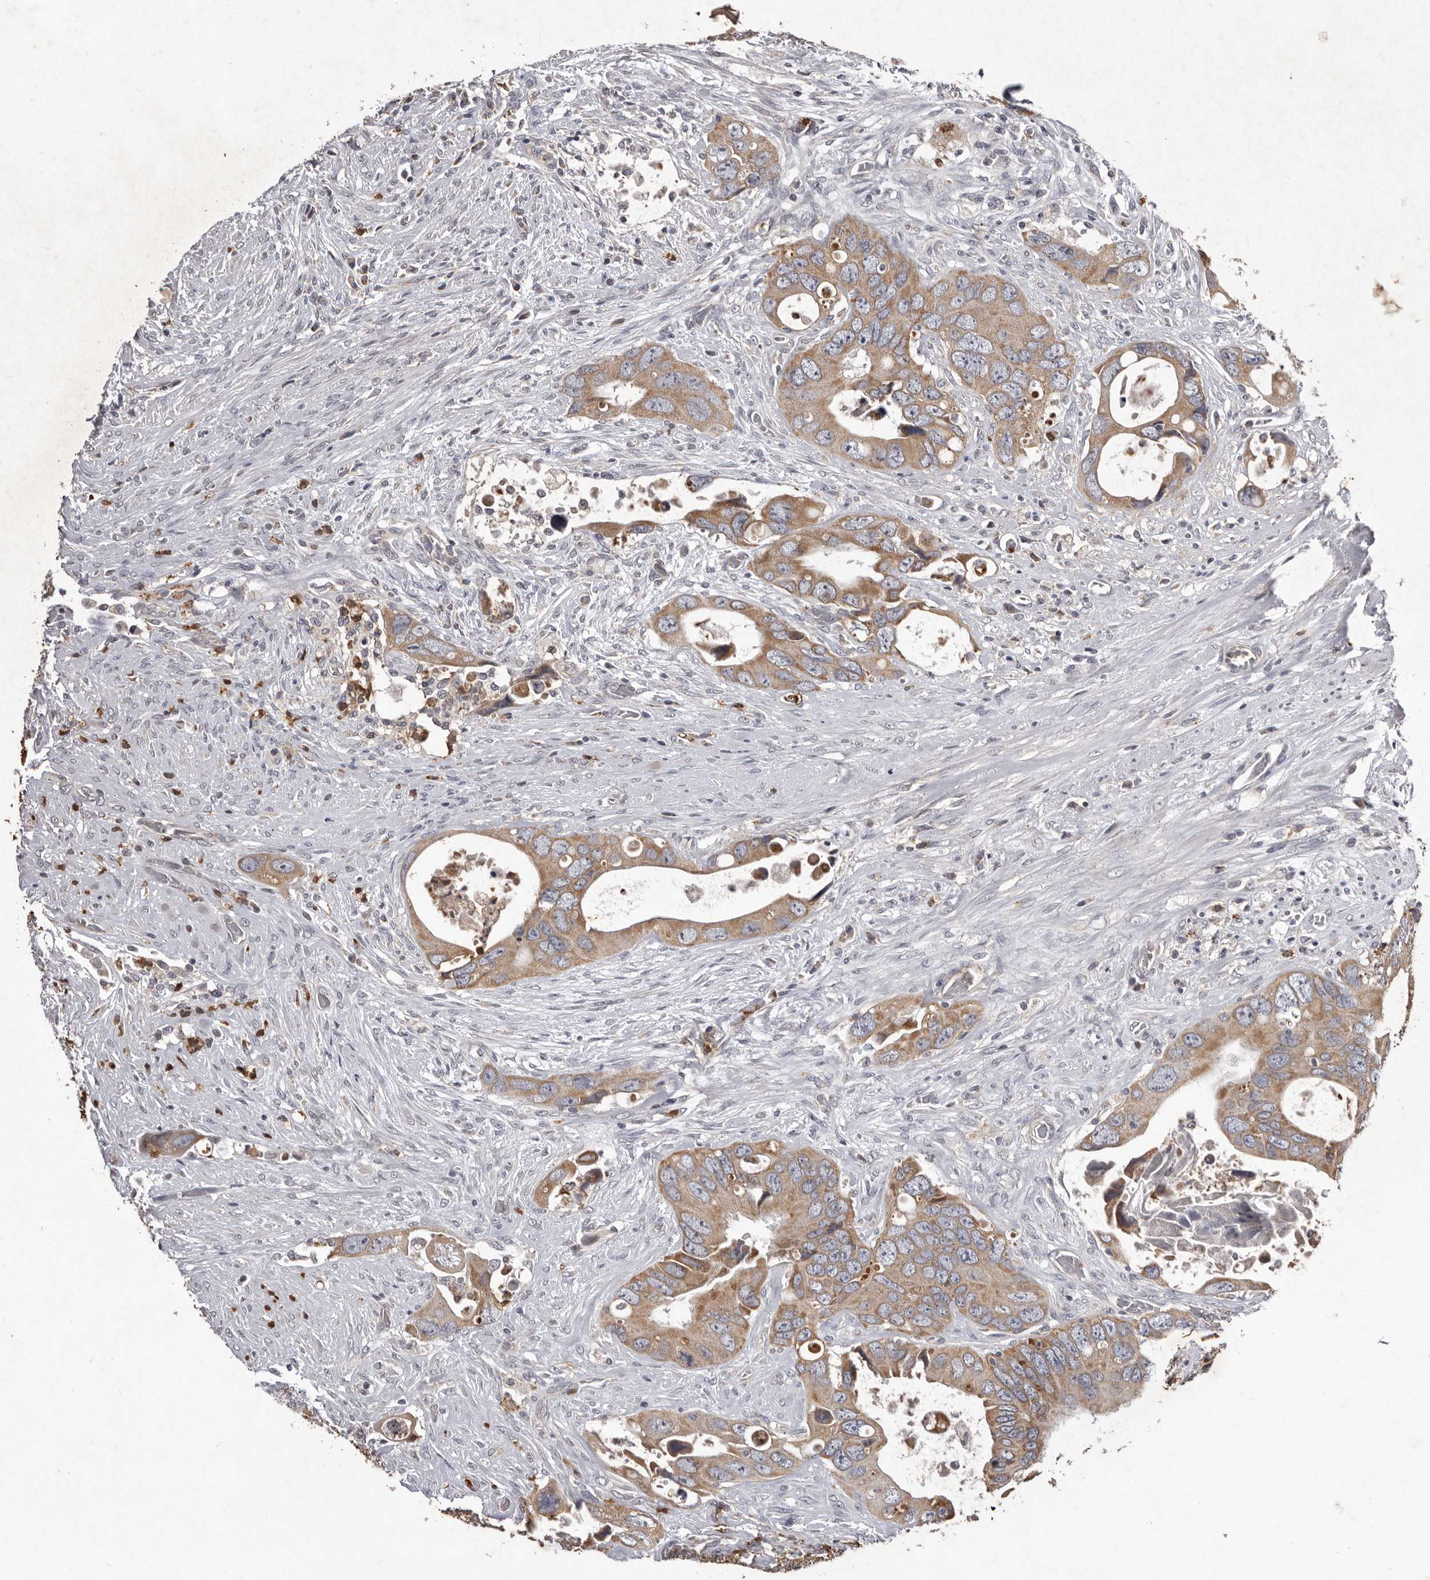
{"staining": {"intensity": "moderate", "quantity": ">75%", "location": "cytoplasmic/membranous"}, "tissue": "colorectal cancer", "cell_type": "Tumor cells", "image_type": "cancer", "snomed": [{"axis": "morphology", "description": "Adenocarcinoma, NOS"}, {"axis": "topography", "description": "Rectum"}], "caption": "The photomicrograph shows a brown stain indicating the presence of a protein in the cytoplasmic/membranous of tumor cells in adenocarcinoma (colorectal). Using DAB (3,3'-diaminobenzidine) (brown) and hematoxylin (blue) stains, captured at high magnification using brightfield microscopy.", "gene": "CXCL14", "patient": {"sex": "male", "age": 70}}